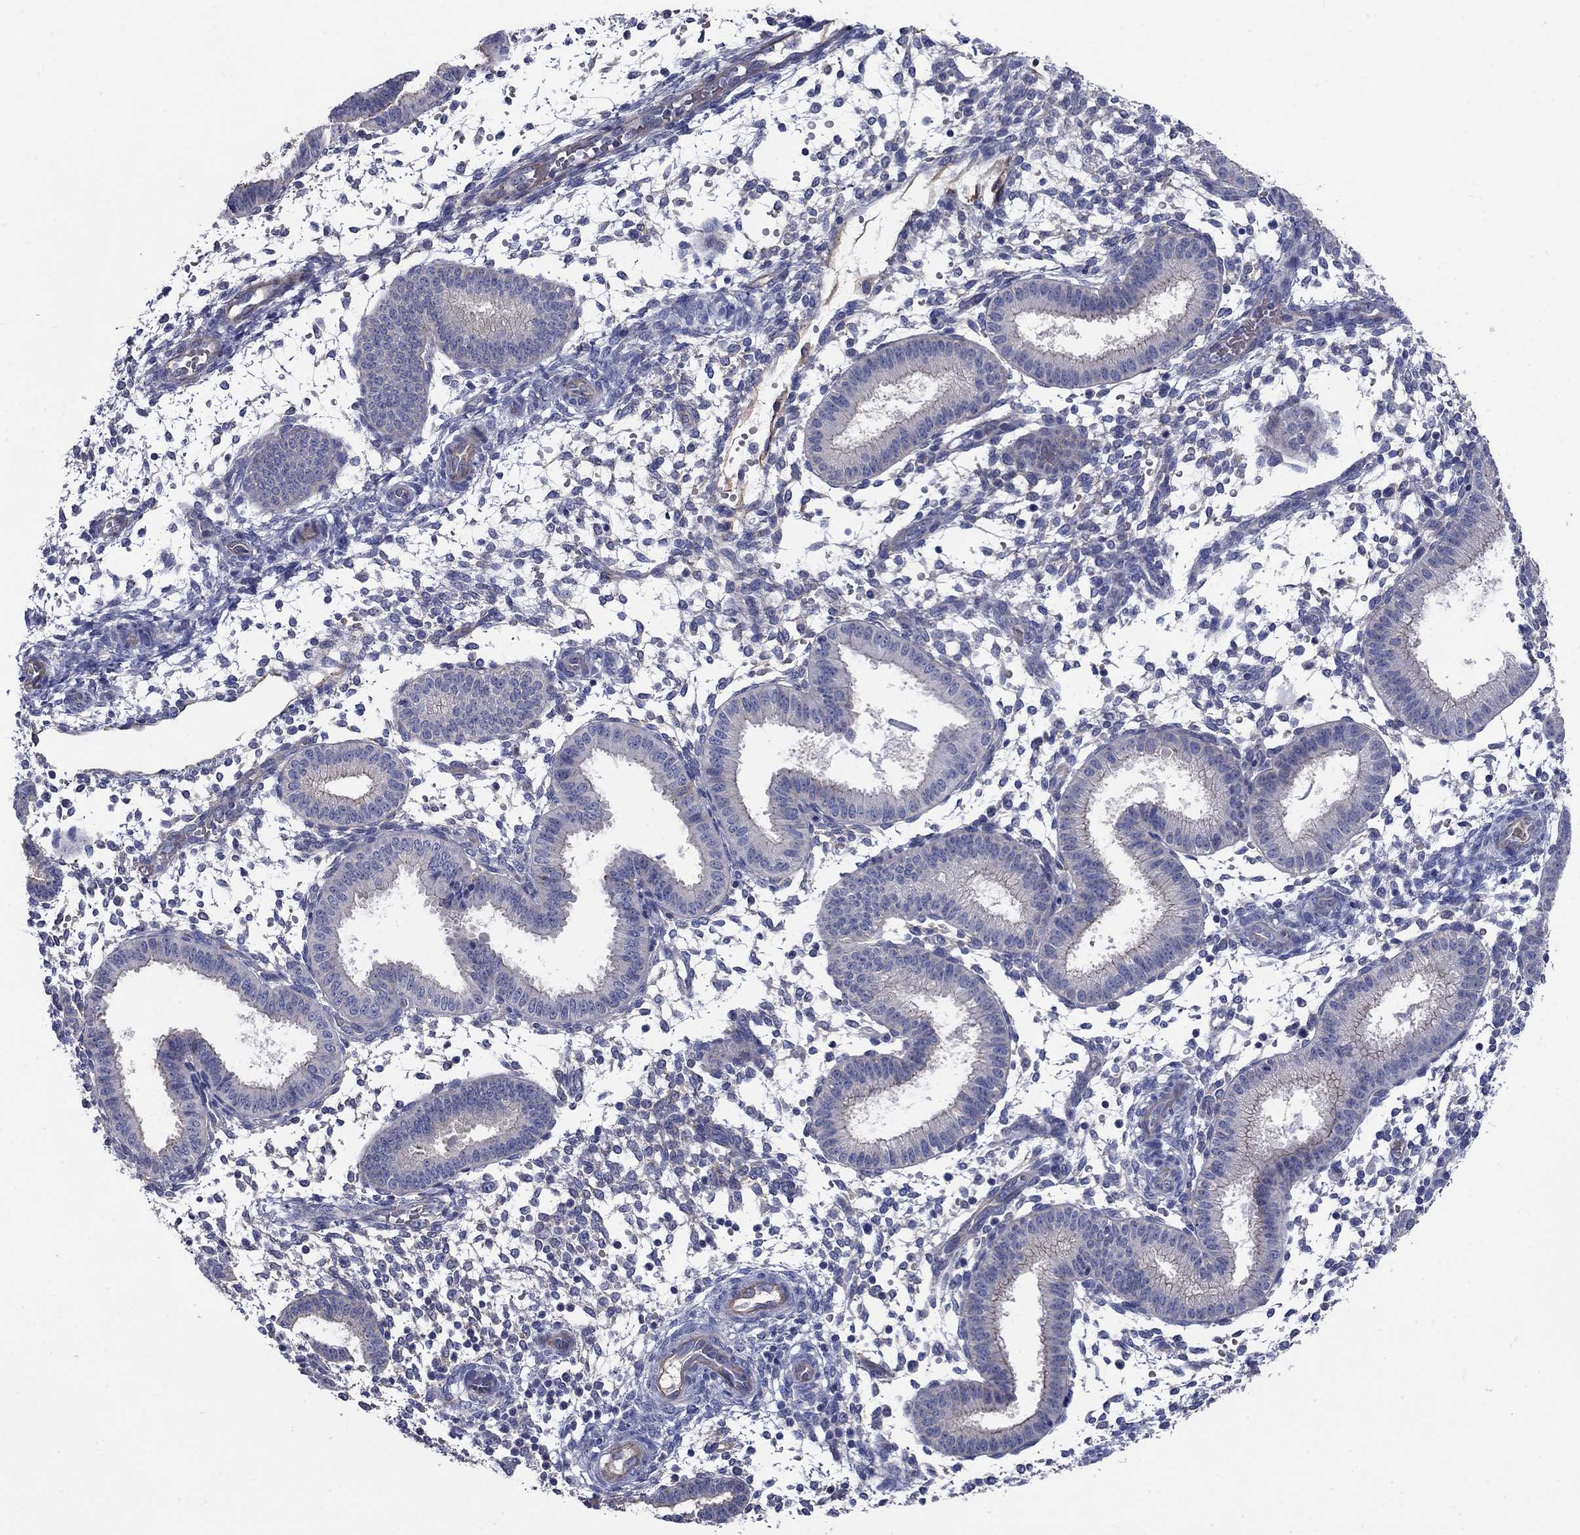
{"staining": {"intensity": "negative", "quantity": "none", "location": "none"}, "tissue": "endometrium", "cell_type": "Cells in endometrial stroma", "image_type": "normal", "snomed": [{"axis": "morphology", "description": "Normal tissue, NOS"}, {"axis": "topography", "description": "Endometrium"}], "caption": "There is no significant positivity in cells in endometrial stroma of endometrium. (DAB immunohistochemistry, high magnification).", "gene": "FLNC", "patient": {"sex": "female", "age": 43}}